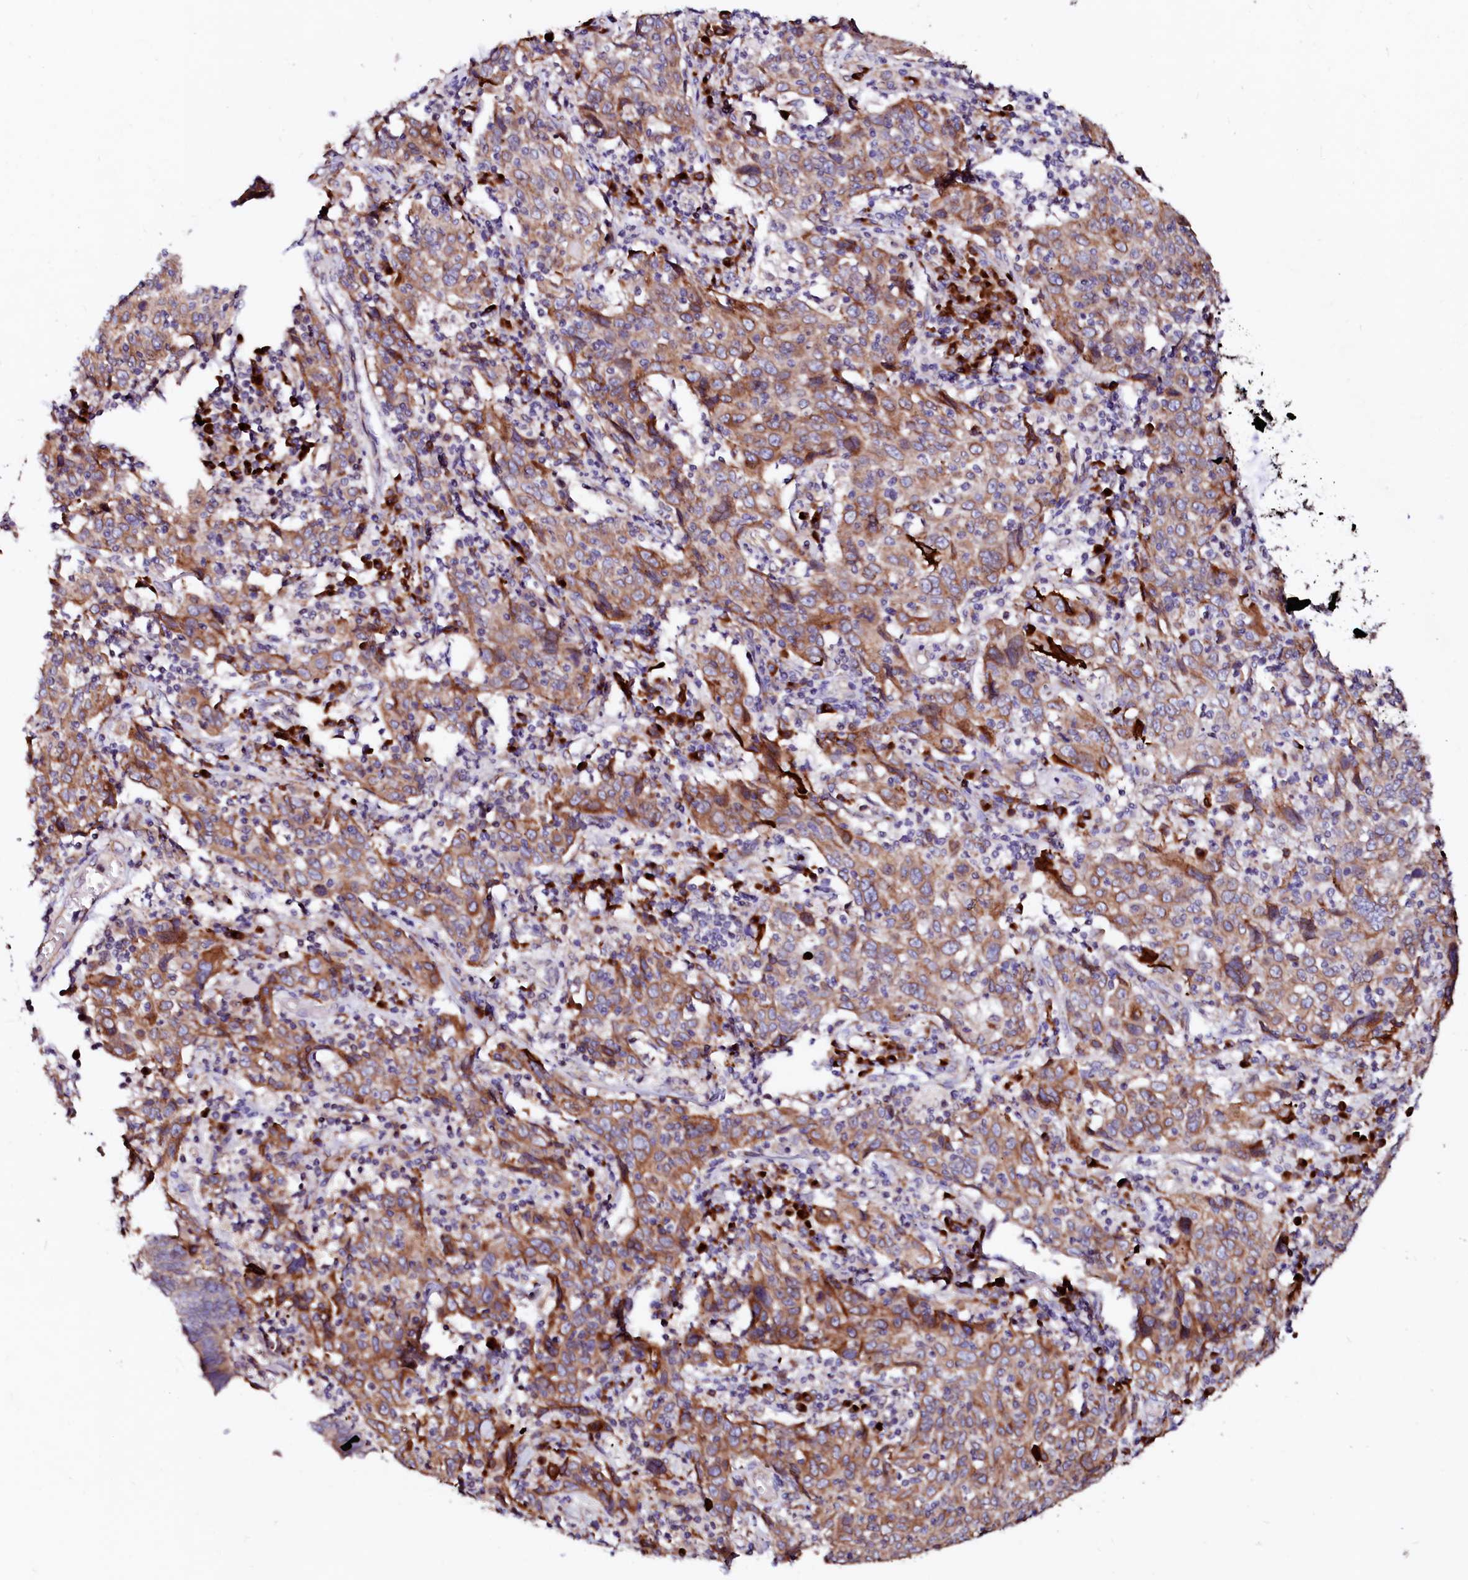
{"staining": {"intensity": "strong", "quantity": "25%-75%", "location": "cytoplasmic/membranous"}, "tissue": "cervical cancer", "cell_type": "Tumor cells", "image_type": "cancer", "snomed": [{"axis": "morphology", "description": "Squamous cell carcinoma, NOS"}, {"axis": "topography", "description": "Cervix"}], "caption": "A high-resolution histopathology image shows IHC staining of squamous cell carcinoma (cervical), which shows strong cytoplasmic/membranous positivity in about 25%-75% of tumor cells.", "gene": "LMAN1", "patient": {"sex": "female", "age": 46}}